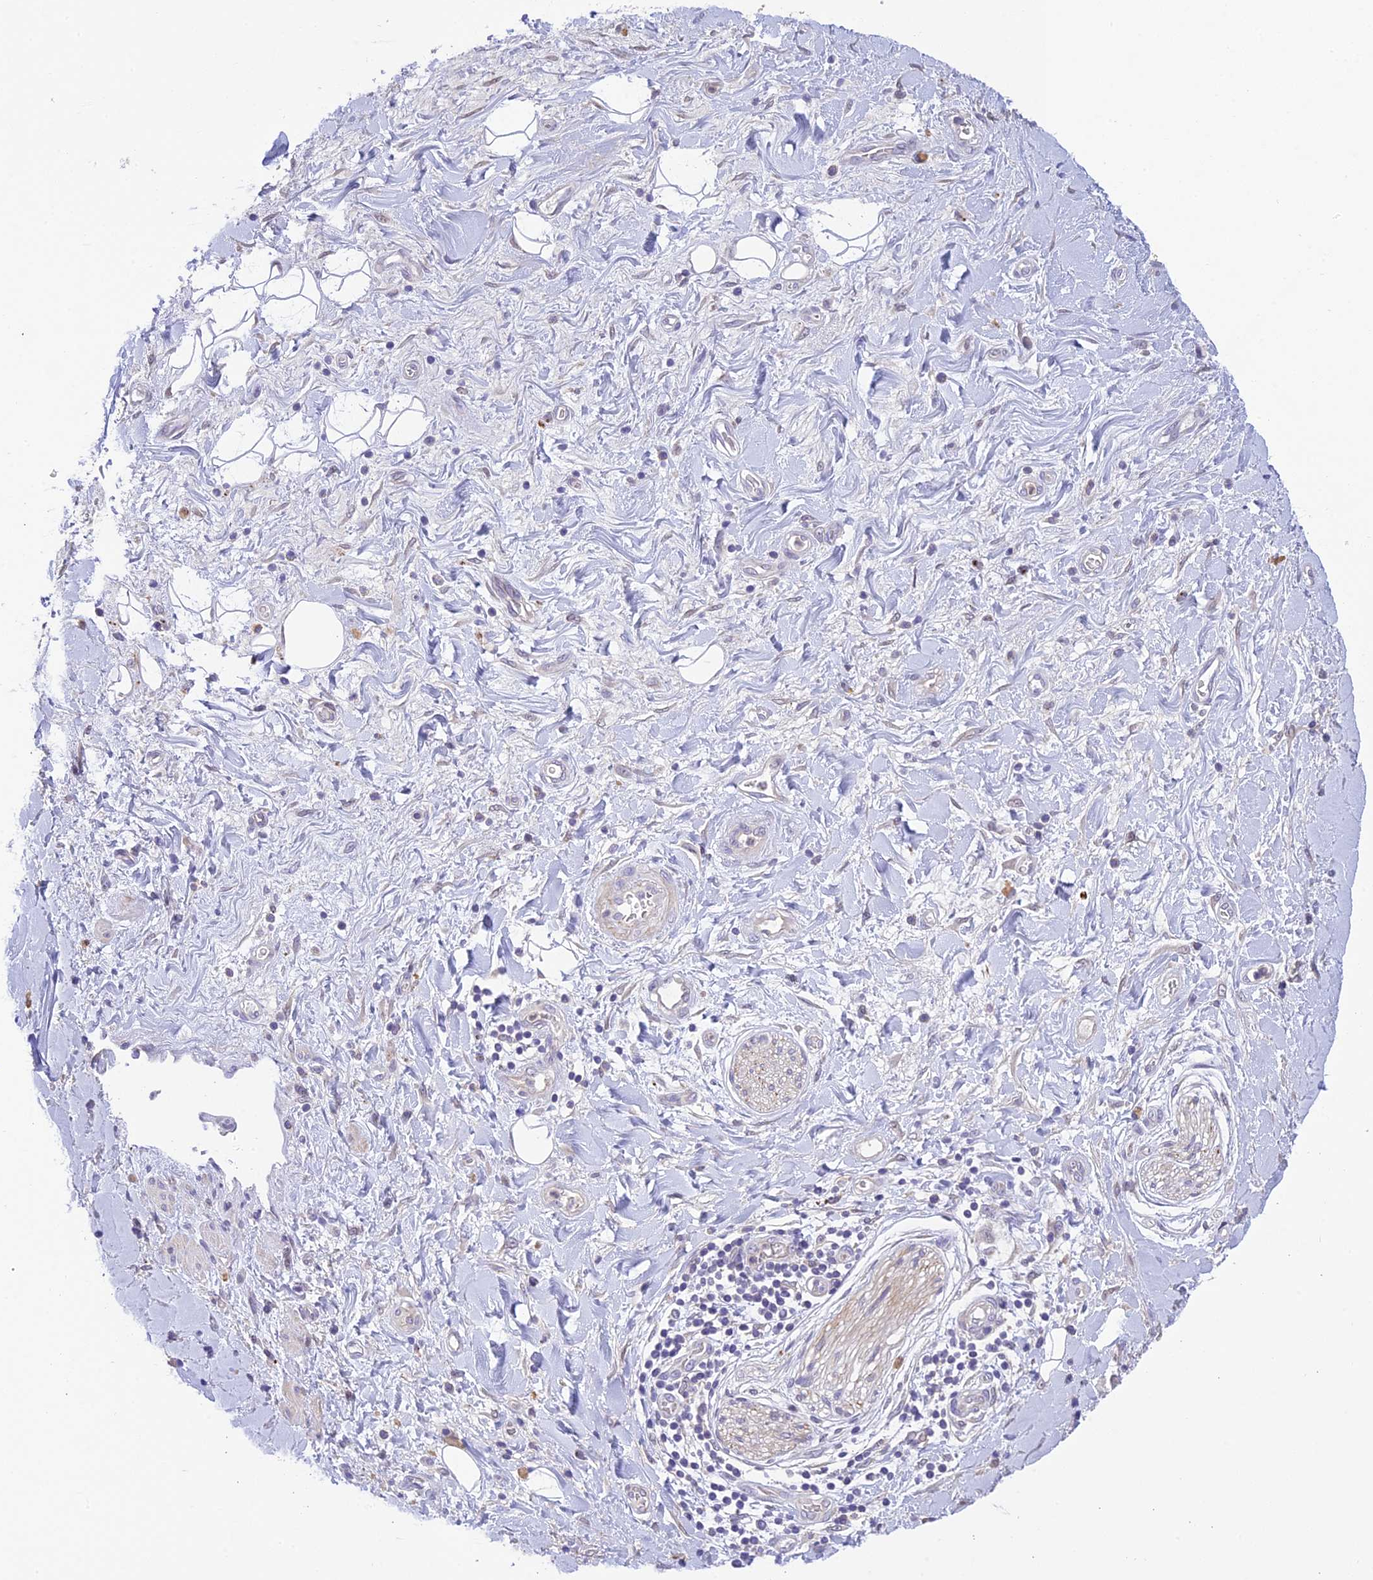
{"staining": {"intensity": "negative", "quantity": "none", "location": "none"}, "tissue": "adipose tissue", "cell_type": "Adipocytes", "image_type": "normal", "snomed": [{"axis": "morphology", "description": "Normal tissue, NOS"}, {"axis": "morphology", "description": "Adenocarcinoma, NOS"}, {"axis": "topography", "description": "Pancreas"}, {"axis": "topography", "description": "Peripheral nerve tissue"}], "caption": "The histopathology image reveals no significant expression in adipocytes of adipose tissue. (DAB immunohistochemistry (IHC) visualized using brightfield microscopy, high magnification).", "gene": "BMT2", "patient": {"sex": "male", "age": 59}}